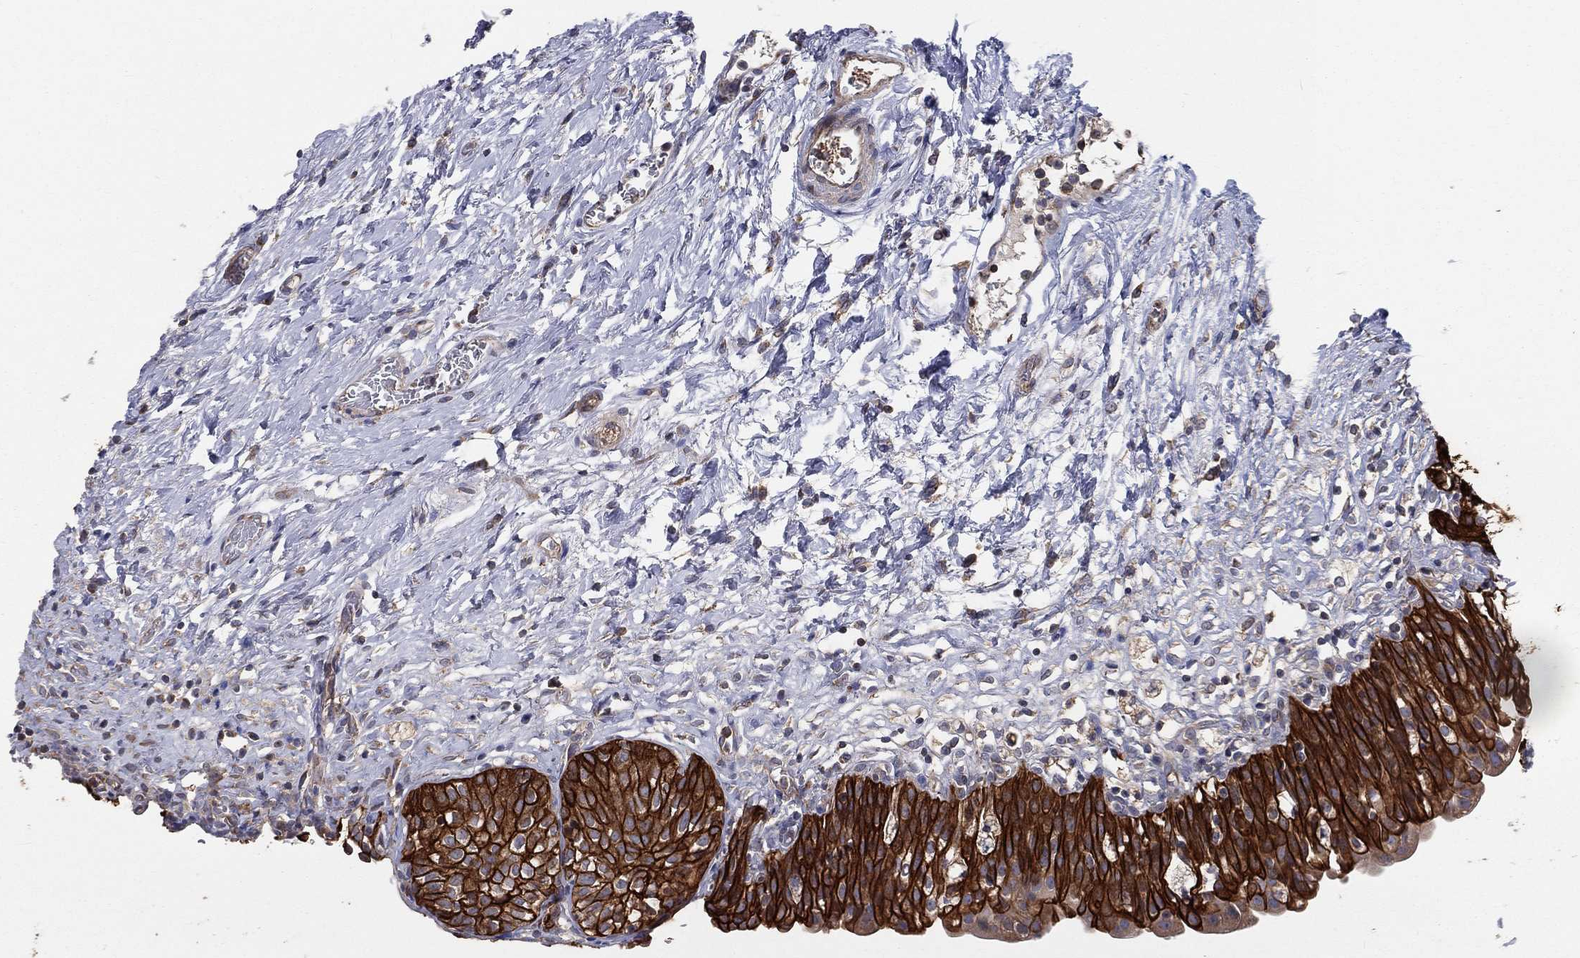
{"staining": {"intensity": "strong", "quantity": ">75%", "location": "cytoplasmic/membranous"}, "tissue": "urinary bladder", "cell_type": "Urothelial cells", "image_type": "normal", "snomed": [{"axis": "morphology", "description": "Normal tissue, NOS"}, {"axis": "topography", "description": "Urinary bladder"}], "caption": "Strong cytoplasmic/membranous staining for a protein is identified in approximately >75% of urothelial cells of unremarkable urinary bladder using immunohistochemistry (IHC).", "gene": "EIF2B5", "patient": {"sex": "male", "age": 76}}